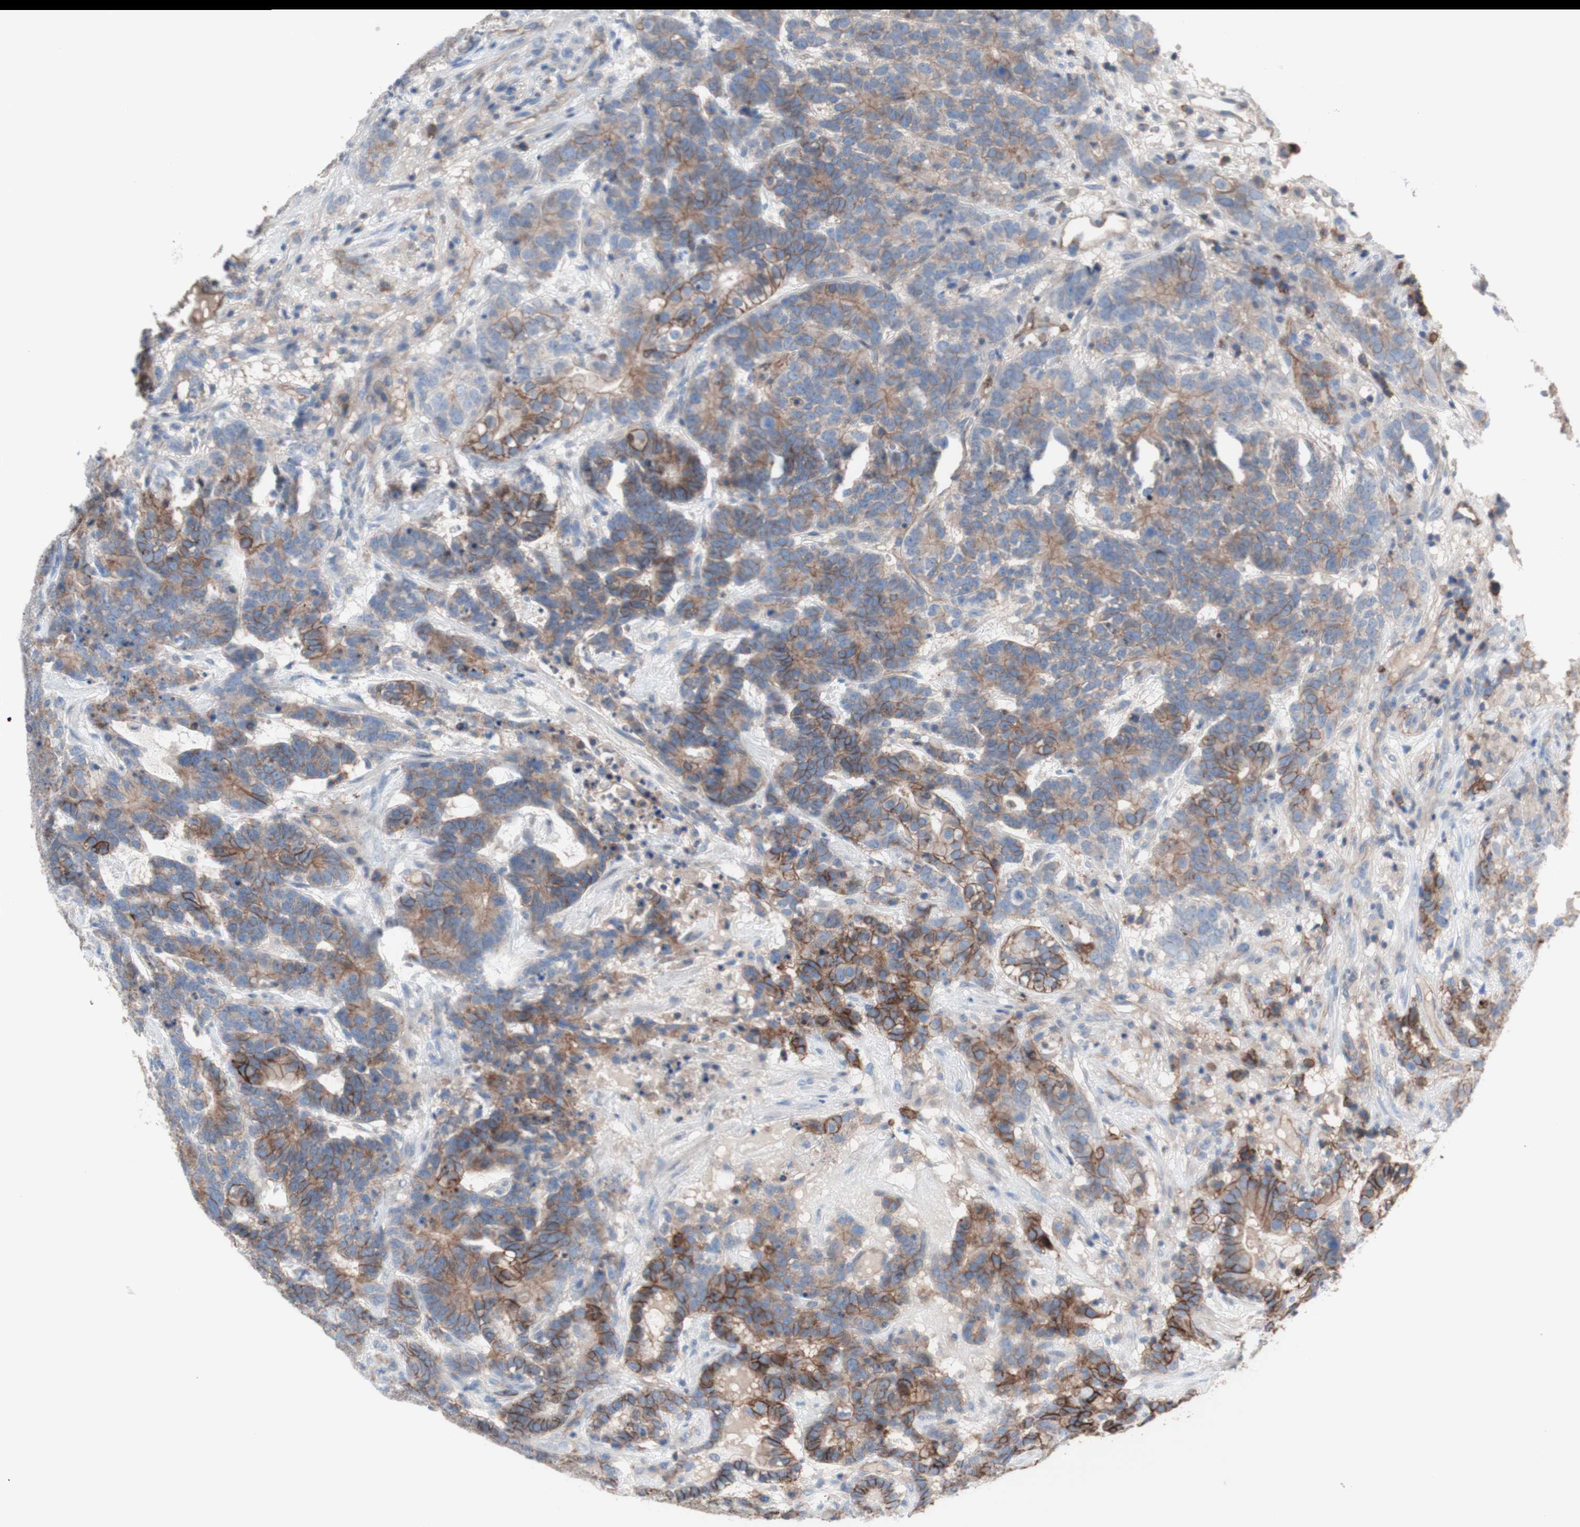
{"staining": {"intensity": "moderate", "quantity": "25%-75%", "location": "cytoplasmic/membranous"}, "tissue": "testis cancer", "cell_type": "Tumor cells", "image_type": "cancer", "snomed": [{"axis": "morphology", "description": "Carcinoma, Embryonal, NOS"}, {"axis": "topography", "description": "Testis"}], "caption": "A brown stain highlights moderate cytoplasmic/membranous expression of a protein in testis cancer (embryonal carcinoma) tumor cells. The staining was performed using DAB (3,3'-diaminobenzidine), with brown indicating positive protein expression. Nuclei are stained blue with hematoxylin.", "gene": "CD46", "patient": {"sex": "male", "age": 26}}